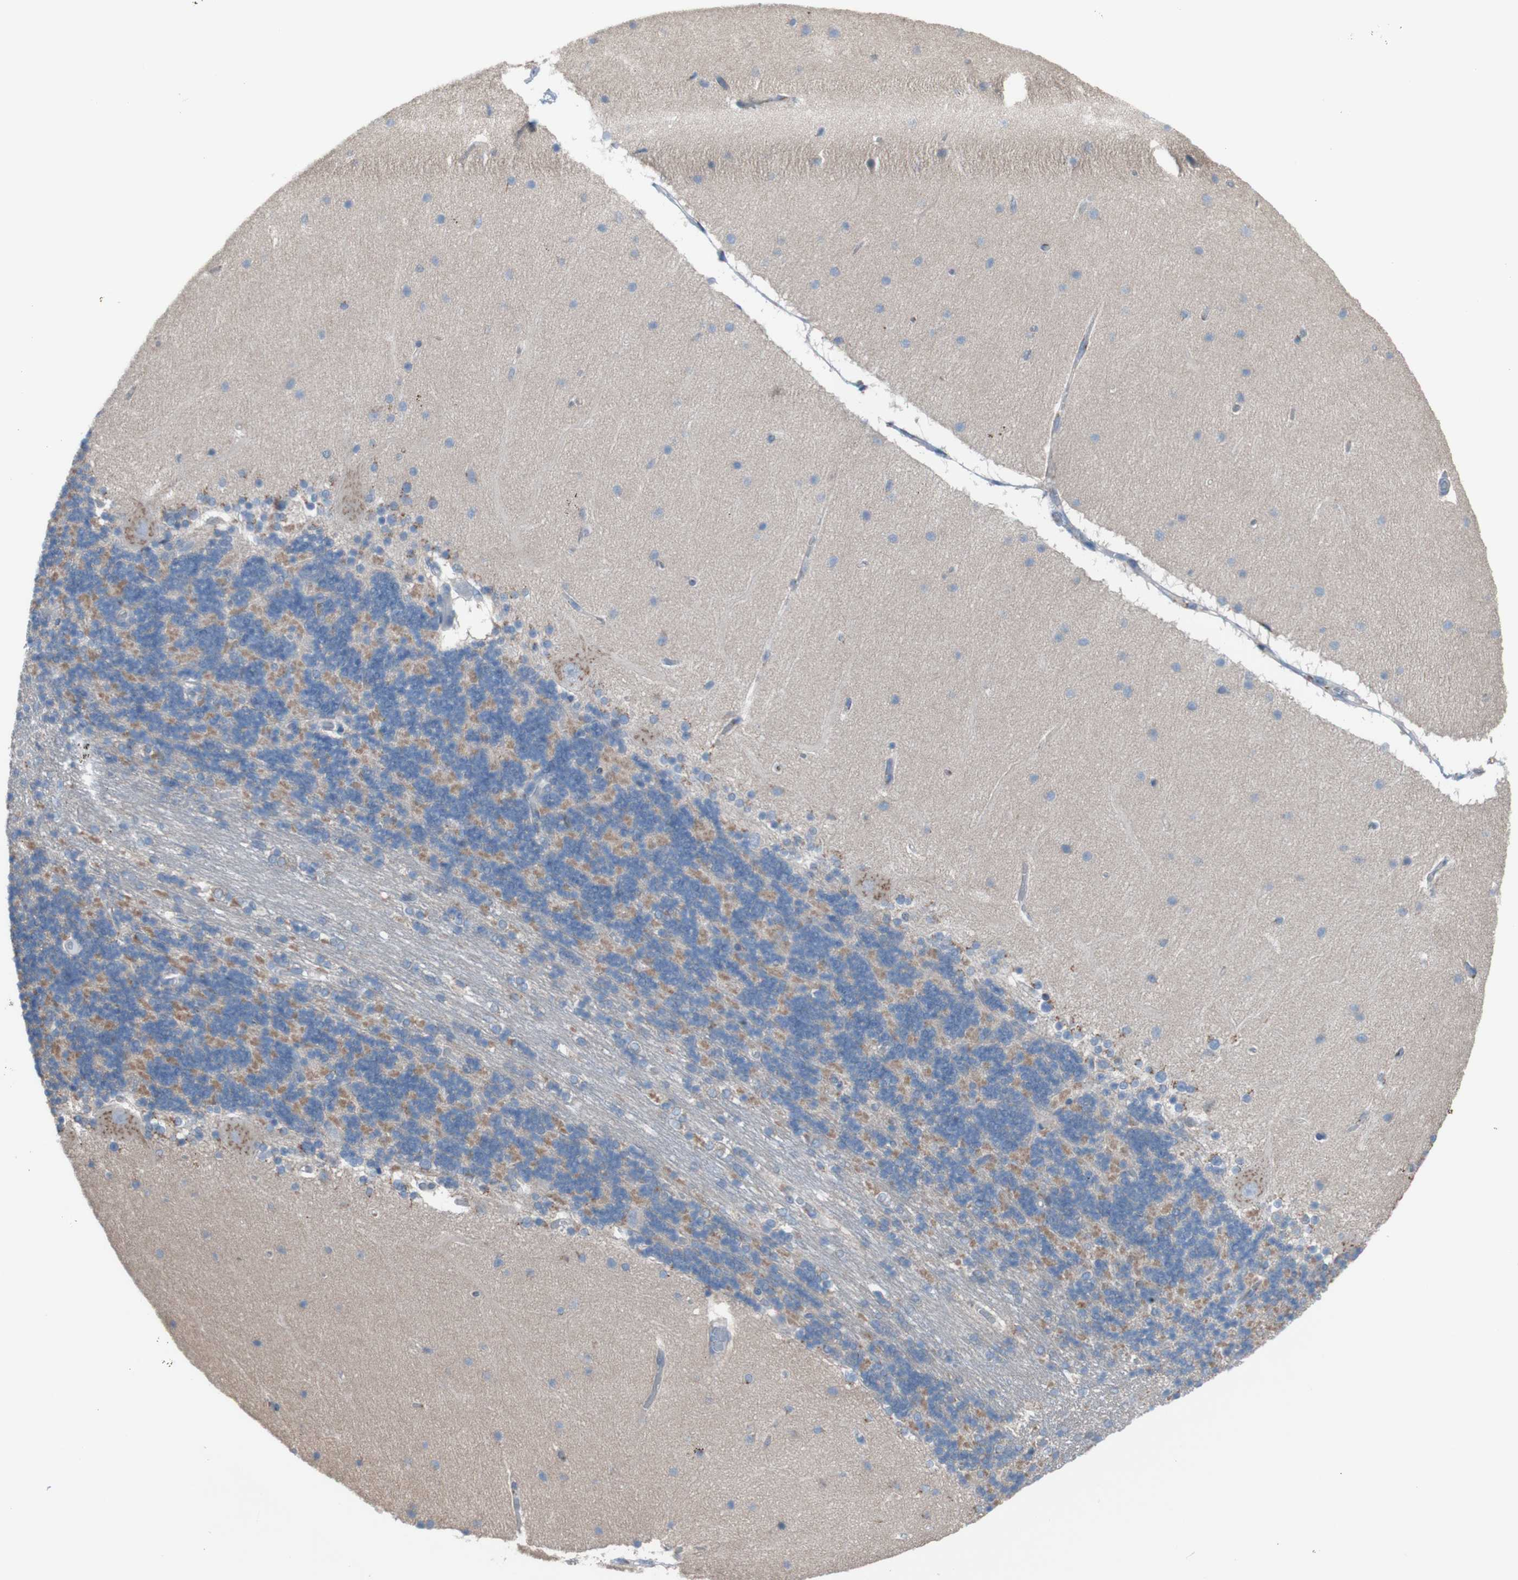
{"staining": {"intensity": "moderate", "quantity": "25%-75%", "location": "cytoplasmic/membranous"}, "tissue": "cerebellum", "cell_type": "Cells in granular layer", "image_type": "normal", "snomed": [{"axis": "morphology", "description": "Normal tissue, NOS"}, {"axis": "topography", "description": "Cerebellum"}], "caption": "Benign cerebellum exhibits moderate cytoplasmic/membranous positivity in approximately 25%-75% of cells in granular layer, visualized by immunohistochemistry. The protein of interest is stained brown, and the nuclei are stained in blue (DAB (3,3'-diaminobenzidine) IHC with brightfield microscopy, high magnification).", "gene": "MINAR1", "patient": {"sex": "female", "age": 54}}